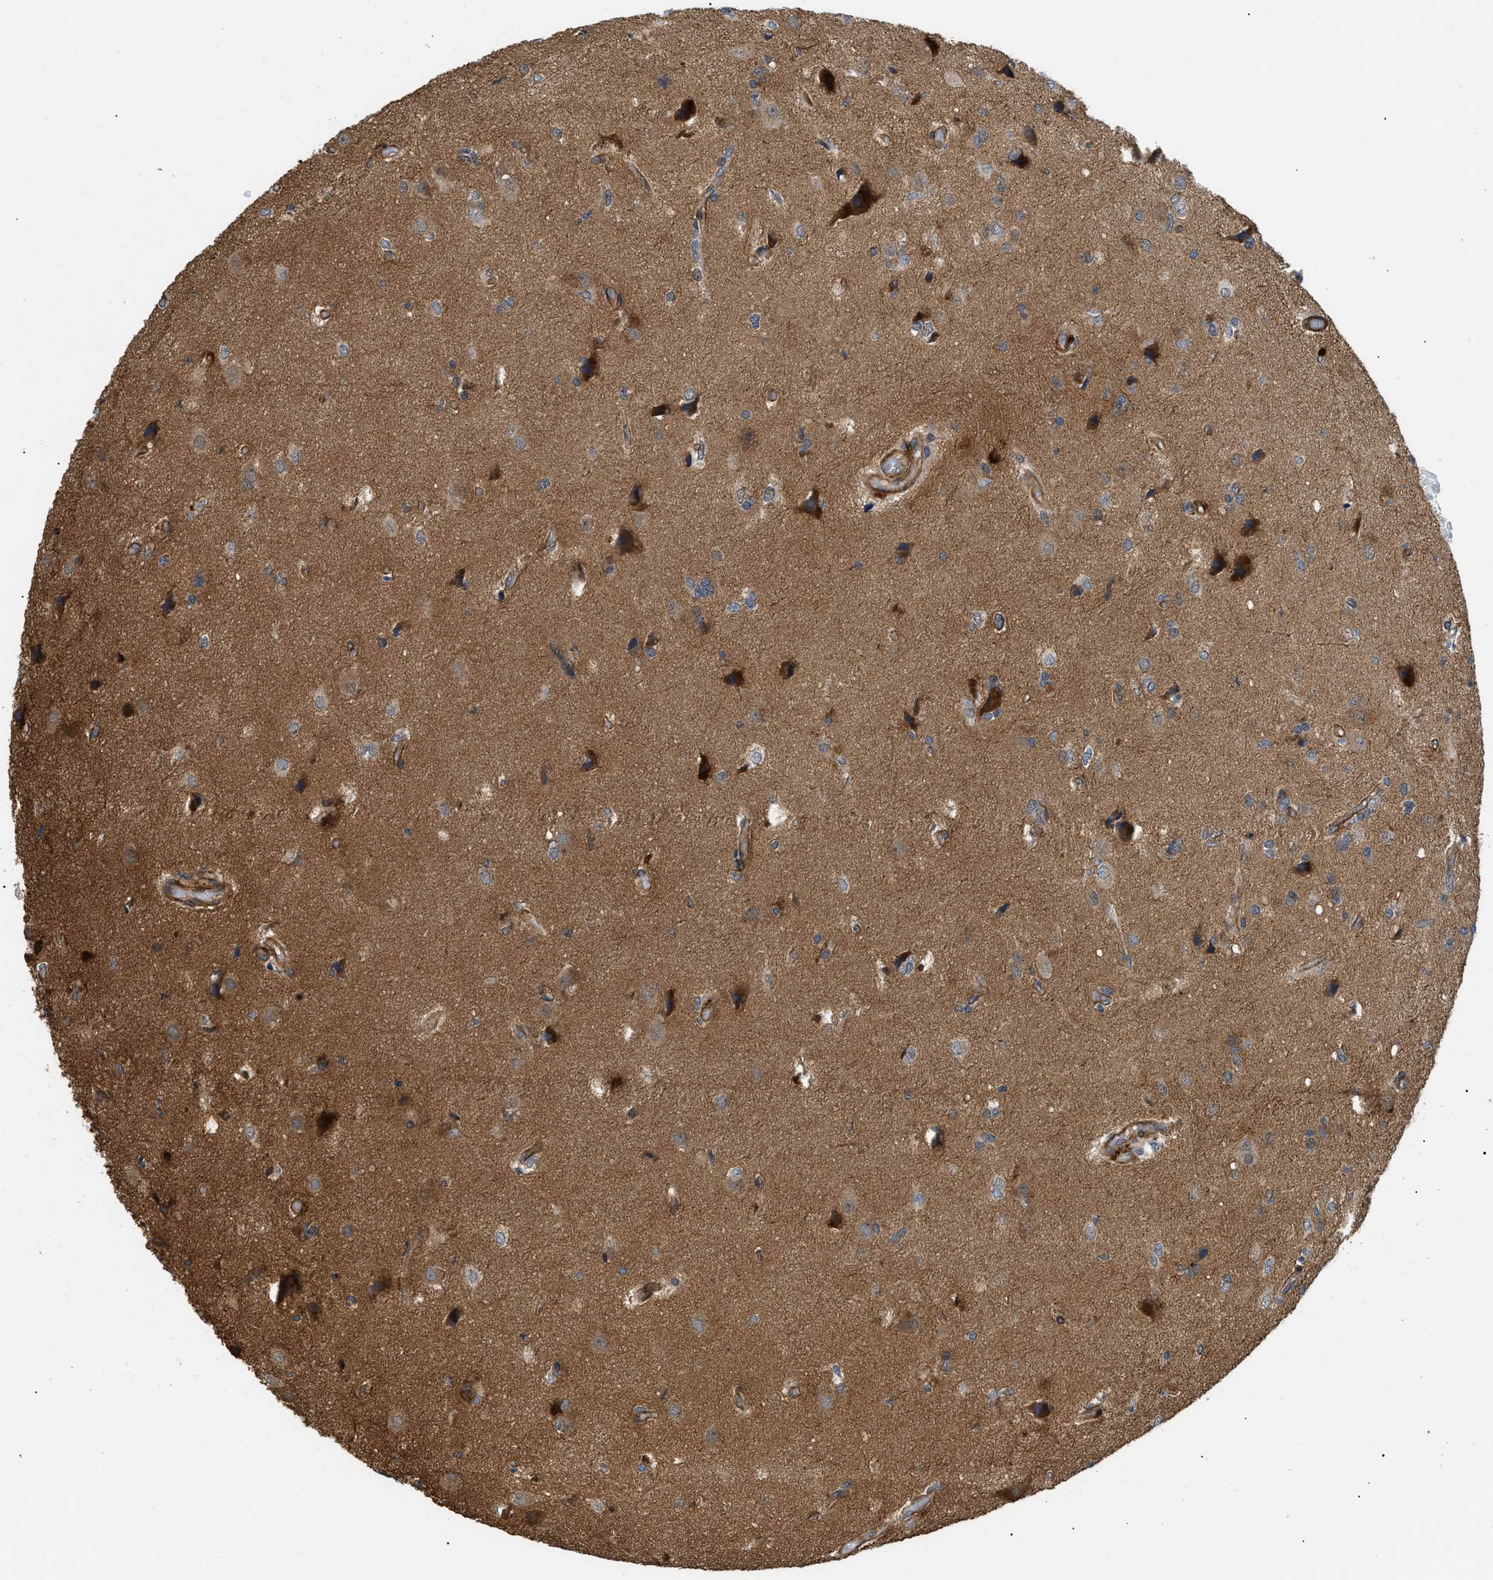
{"staining": {"intensity": "weak", "quantity": "25%-75%", "location": "cytoplasmic/membranous,nuclear"}, "tissue": "glioma", "cell_type": "Tumor cells", "image_type": "cancer", "snomed": [{"axis": "morphology", "description": "Glioma, malignant, High grade"}, {"axis": "topography", "description": "Brain"}], "caption": "The histopathology image exhibits staining of malignant glioma (high-grade), revealing weak cytoplasmic/membranous and nuclear protein staining (brown color) within tumor cells.", "gene": "CRCP", "patient": {"sex": "female", "age": 59}}